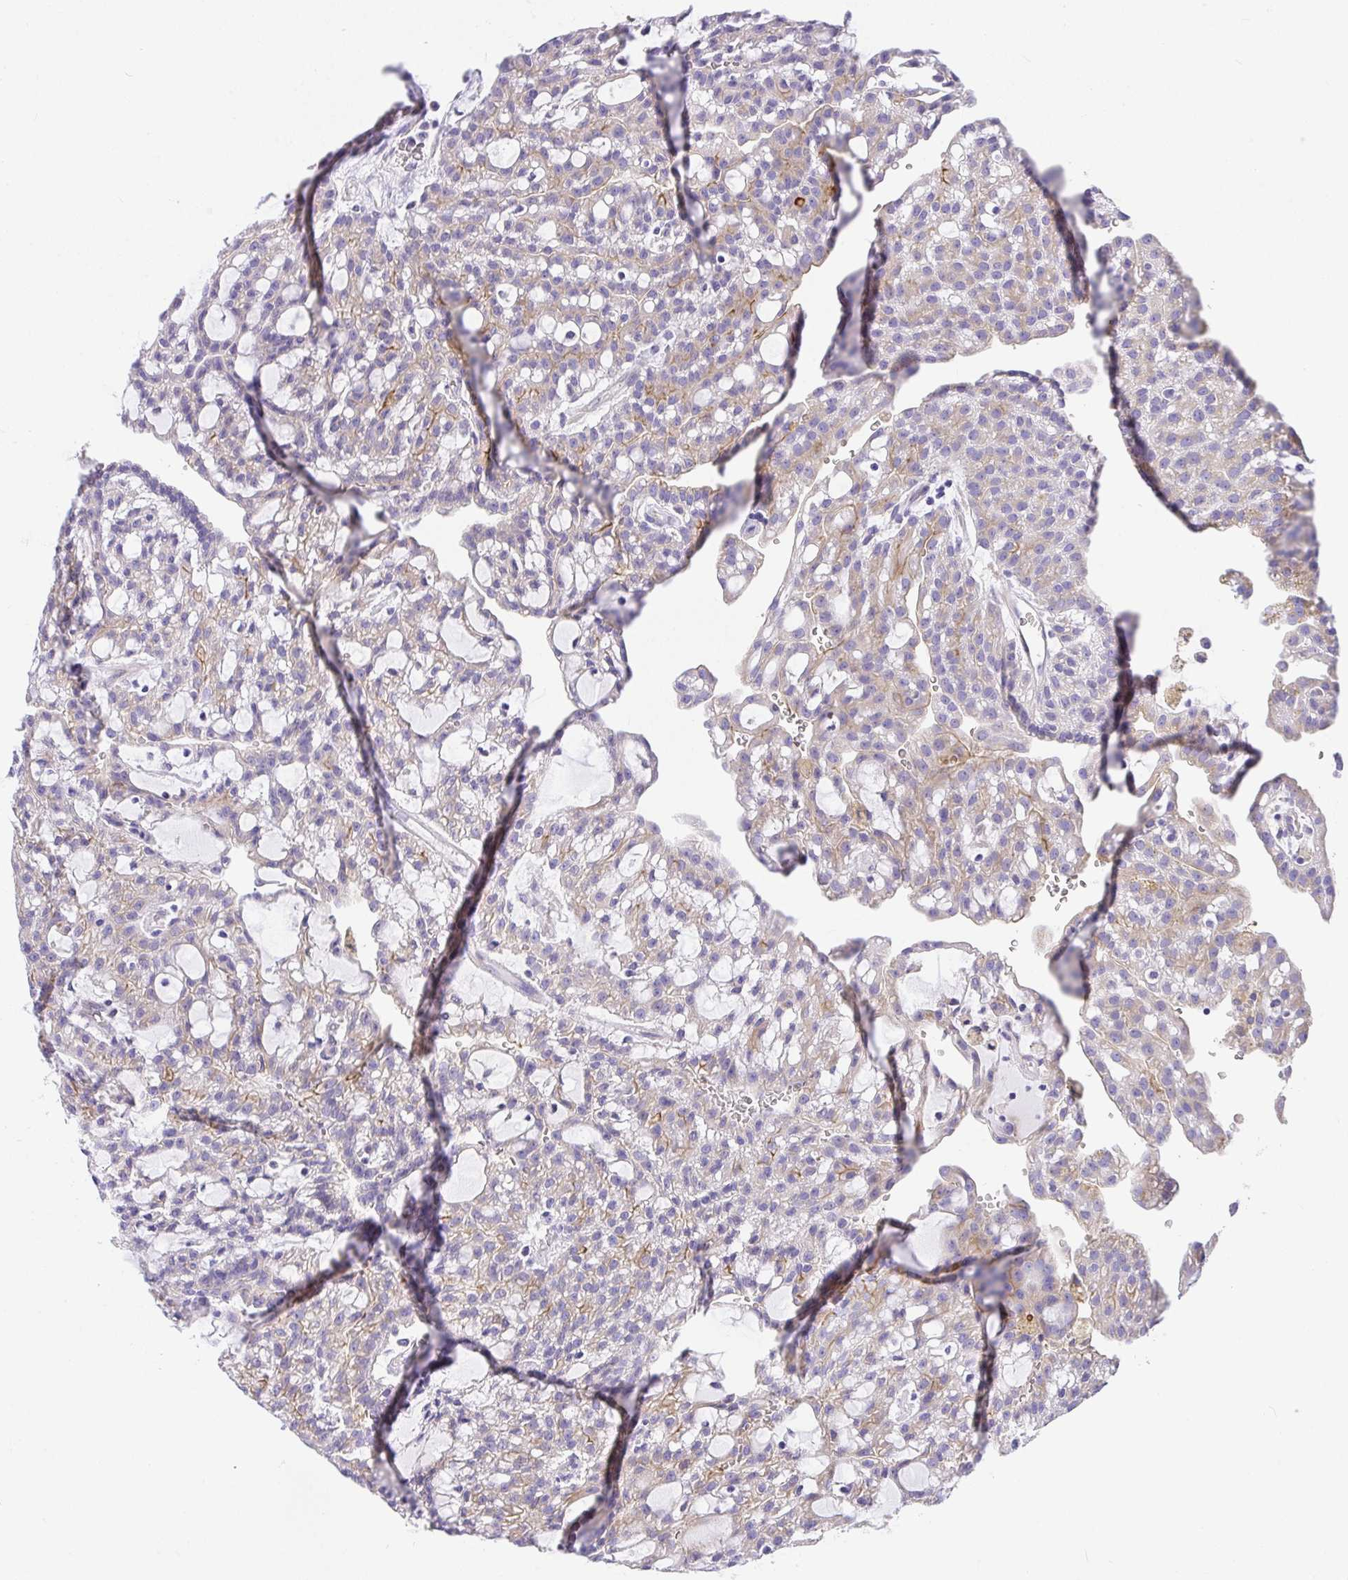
{"staining": {"intensity": "weak", "quantity": "<25%", "location": "cytoplasmic/membranous"}, "tissue": "renal cancer", "cell_type": "Tumor cells", "image_type": "cancer", "snomed": [{"axis": "morphology", "description": "Adenocarcinoma, NOS"}, {"axis": "topography", "description": "Kidney"}], "caption": "The immunohistochemistry micrograph has no significant staining in tumor cells of renal cancer (adenocarcinoma) tissue.", "gene": "ADRA2C", "patient": {"sex": "male", "age": 63}}